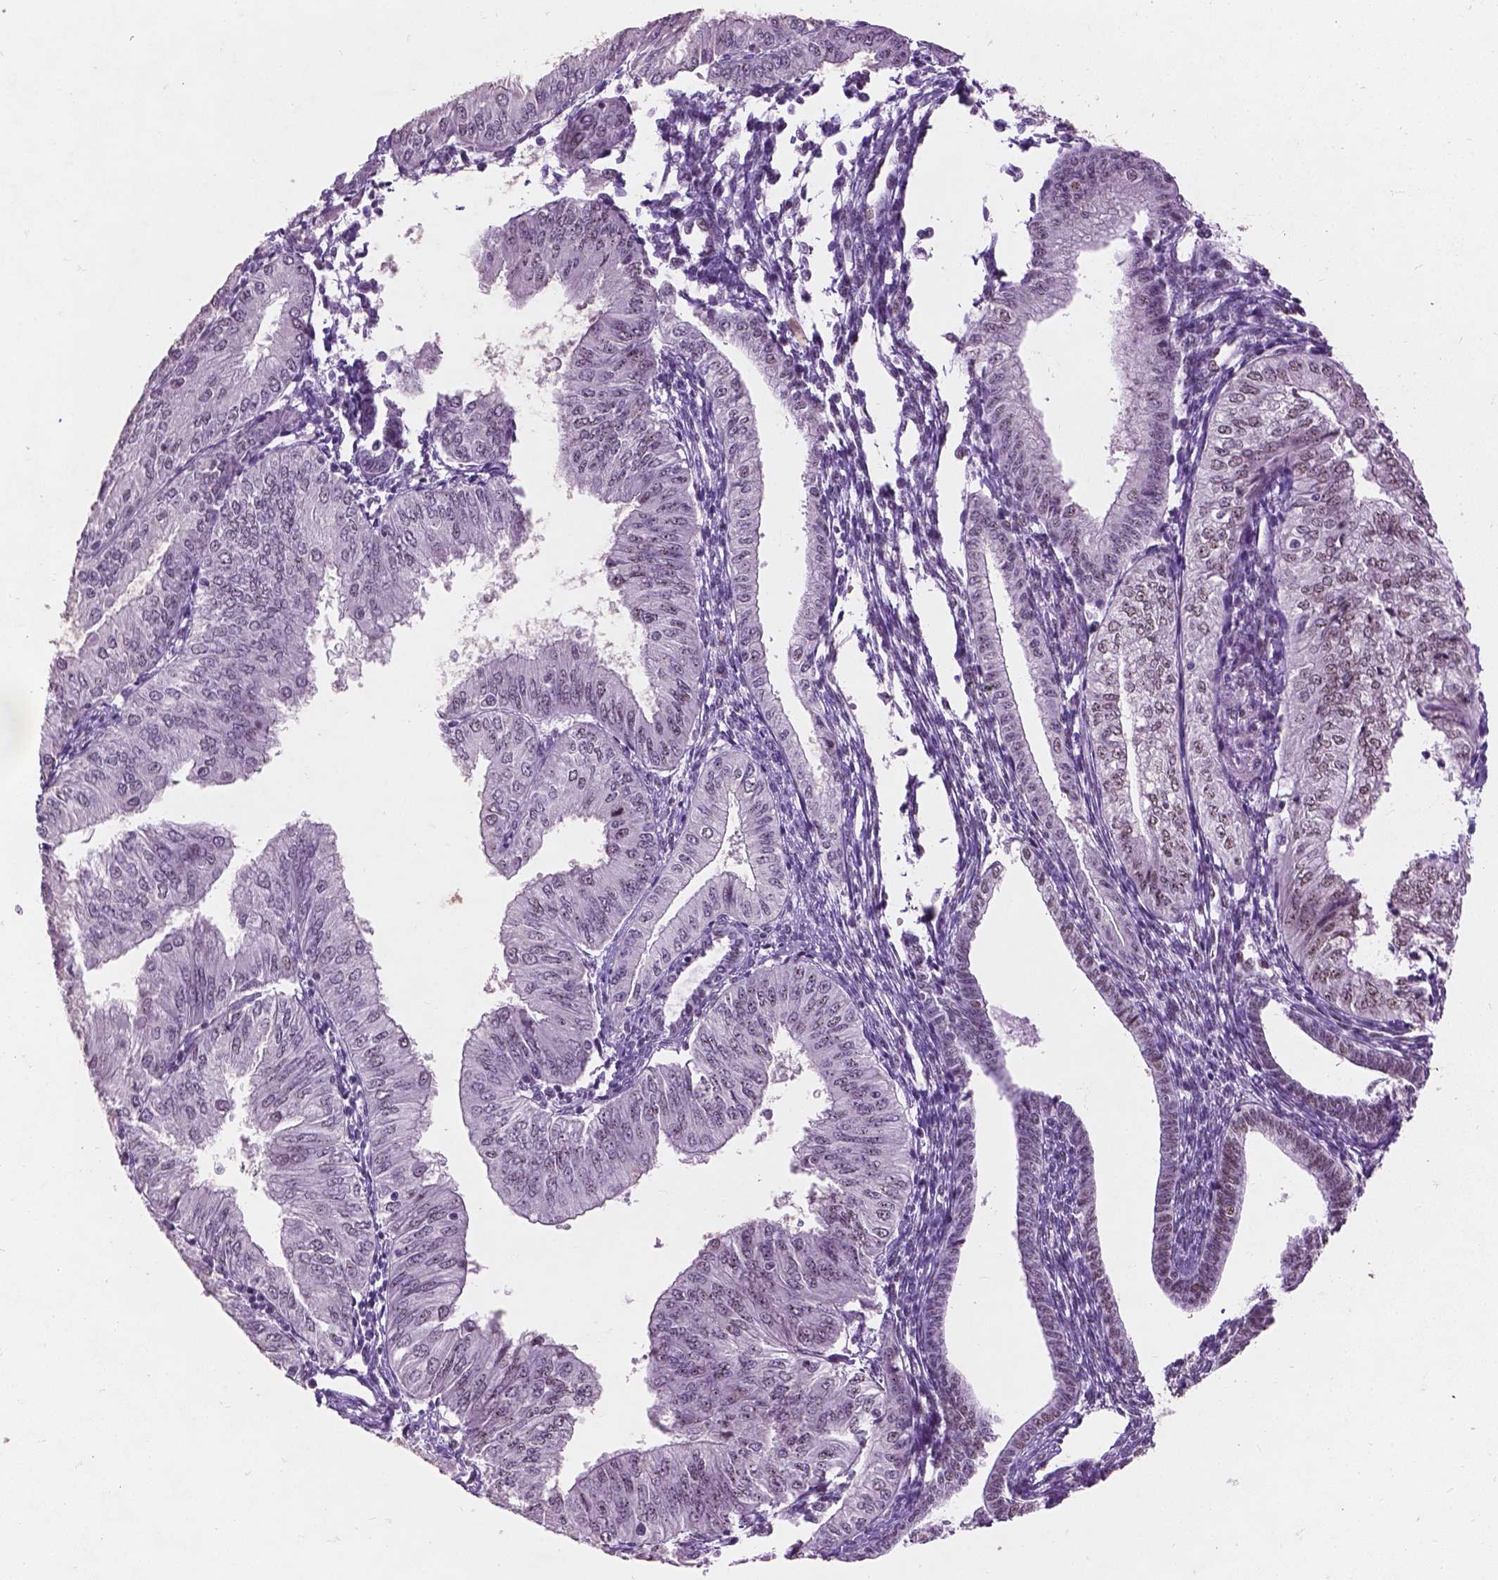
{"staining": {"intensity": "negative", "quantity": "none", "location": "none"}, "tissue": "endometrial cancer", "cell_type": "Tumor cells", "image_type": "cancer", "snomed": [{"axis": "morphology", "description": "Adenocarcinoma, NOS"}, {"axis": "topography", "description": "Endometrium"}], "caption": "High magnification brightfield microscopy of endometrial cancer (adenocarcinoma) stained with DAB (3,3'-diaminobenzidine) (brown) and counterstained with hematoxylin (blue): tumor cells show no significant positivity. (Stains: DAB (3,3'-diaminobenzidine) immunohistochemistry (IHC) with hematoxylin counter stain, Microscopy: brightfield microscopy at high magnification).", "gene": "COIL", "patient": {"sex": "female", "age": 53}}